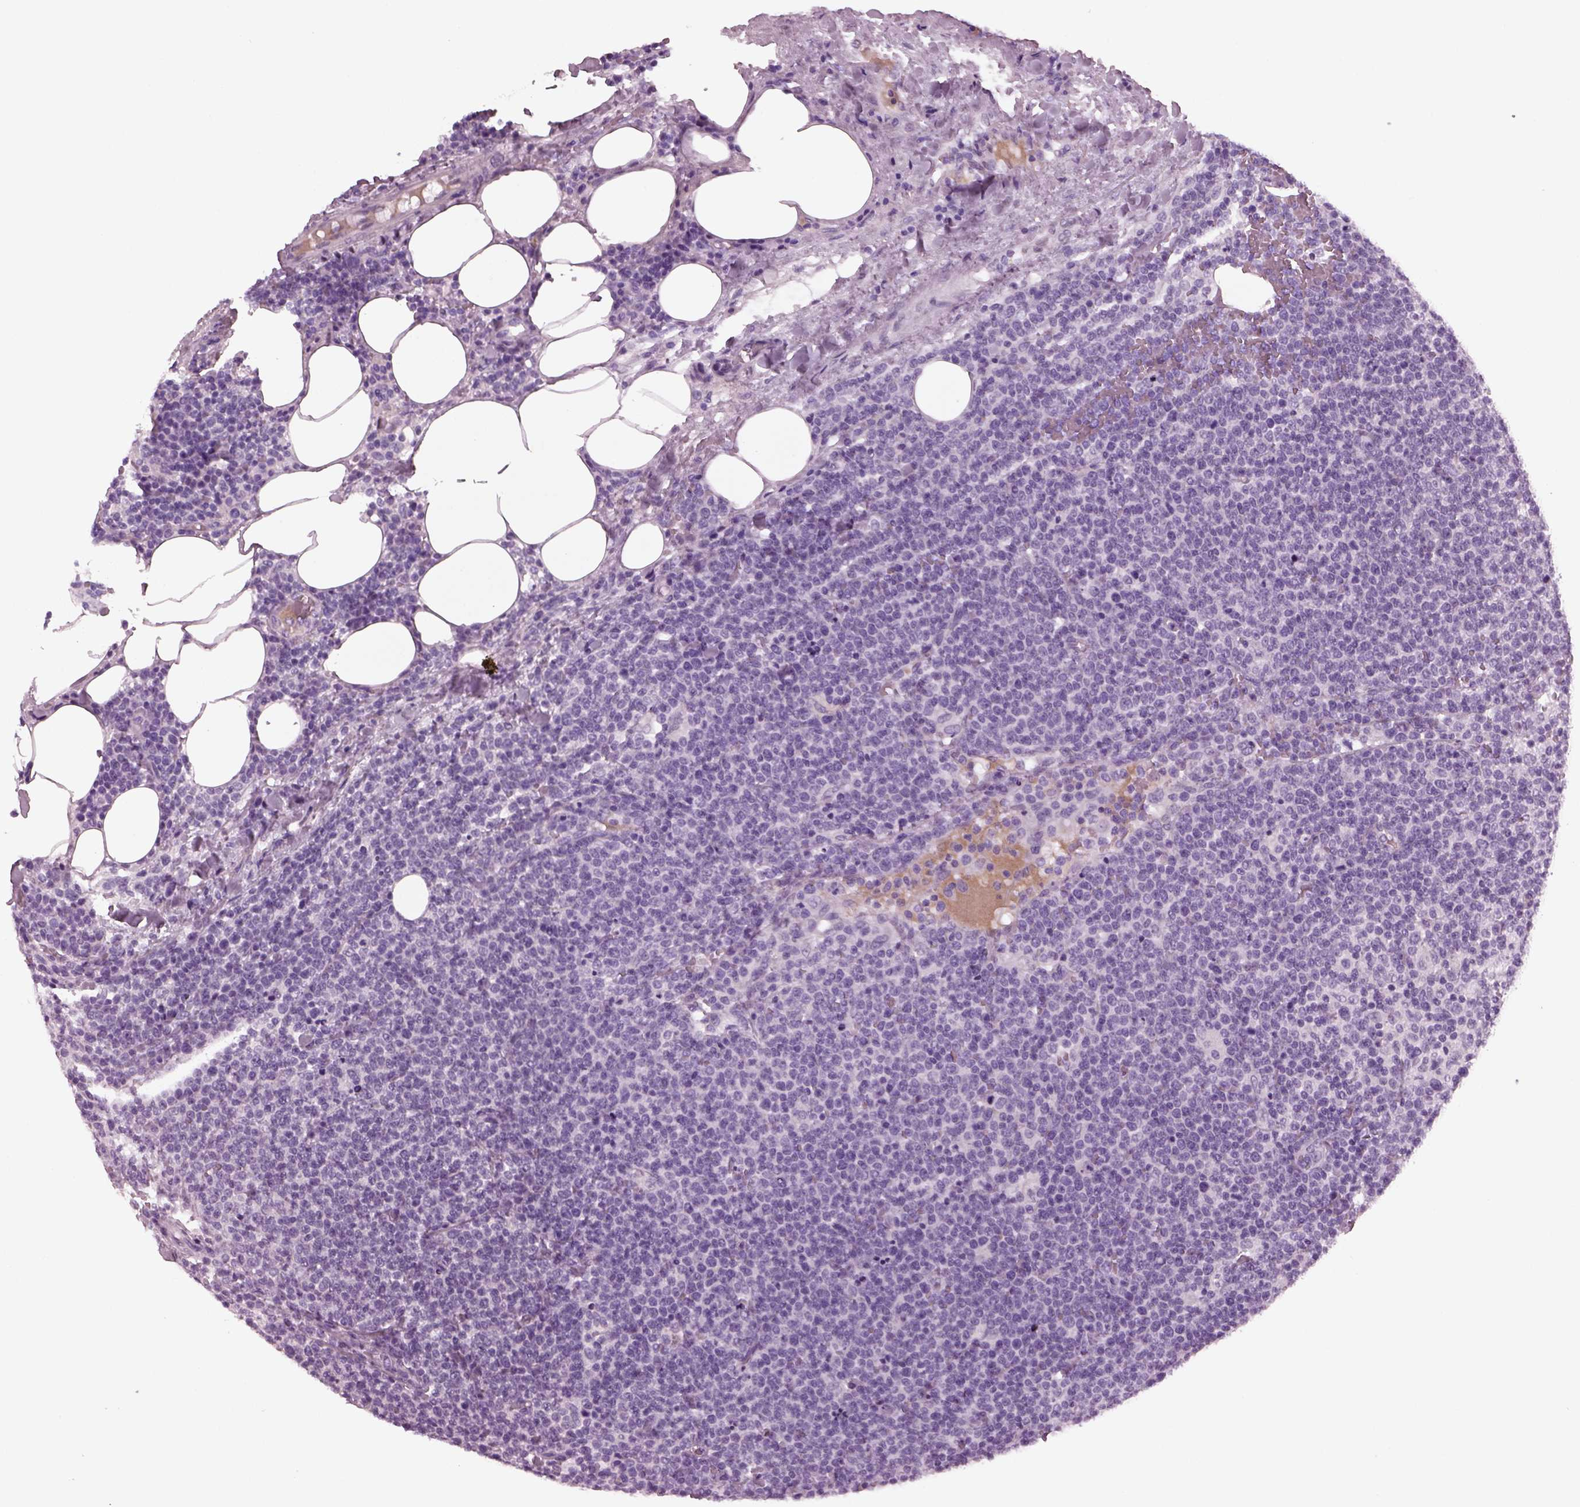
{"staining": {"intensity": "negative", "quantity": "none", "location": "none"}, "tissue": "lymphoma", "cell_type": "Tumor cells", "image_type": "cancer", "snomed": [{"axis": "morphology", "description": "Malignant lymphoma, non-Hodgkin's type, High grade"}, {"axis": "topography", "description": "Lymph node"}], "caption": "Tumor cells are negative for brown protein staining in lymphoma.", "gene": "KRTAP3-2", "patient": {"sex": "male", "age": 61}}